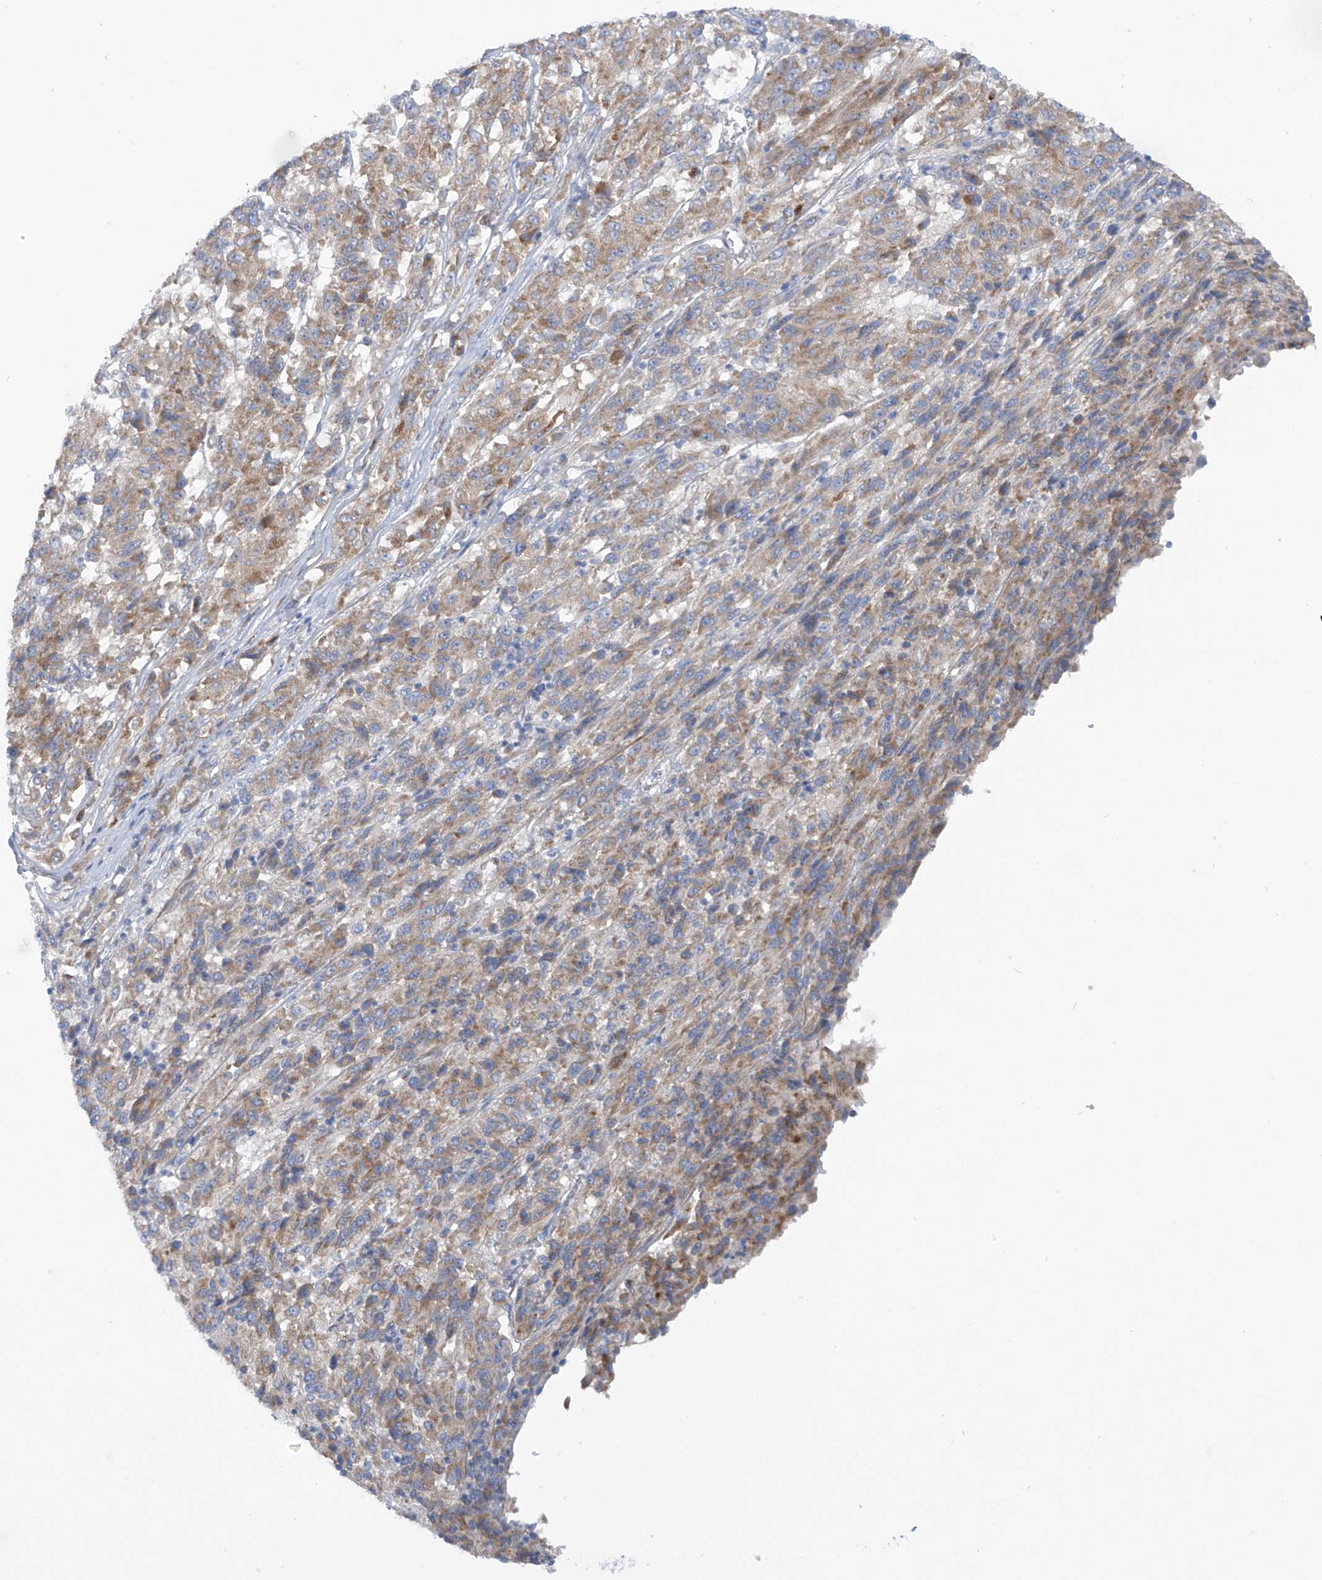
{"staining": {"intensity": "moderate", "quantity": "25%-75%", "location": "cytoplasmic/membranous"}, "tissue": "melanoma", "cell_type": "Tumor cells", "image_type": "cancer", "snomed": [{"axis": "morphology", "description": "Malignant melanoma, Metastatic site"}, {"axis": "topography", "description": "Lung"}], "caption": "High-power microscopy captured an IHC histopathology image of melanoma, revealing moderate cytoplasmic/membranous expression in approximately 25%-75% of tumor cells.", "gene": "TRMT2B", "patient": {"sex": "male", "age": 64}}